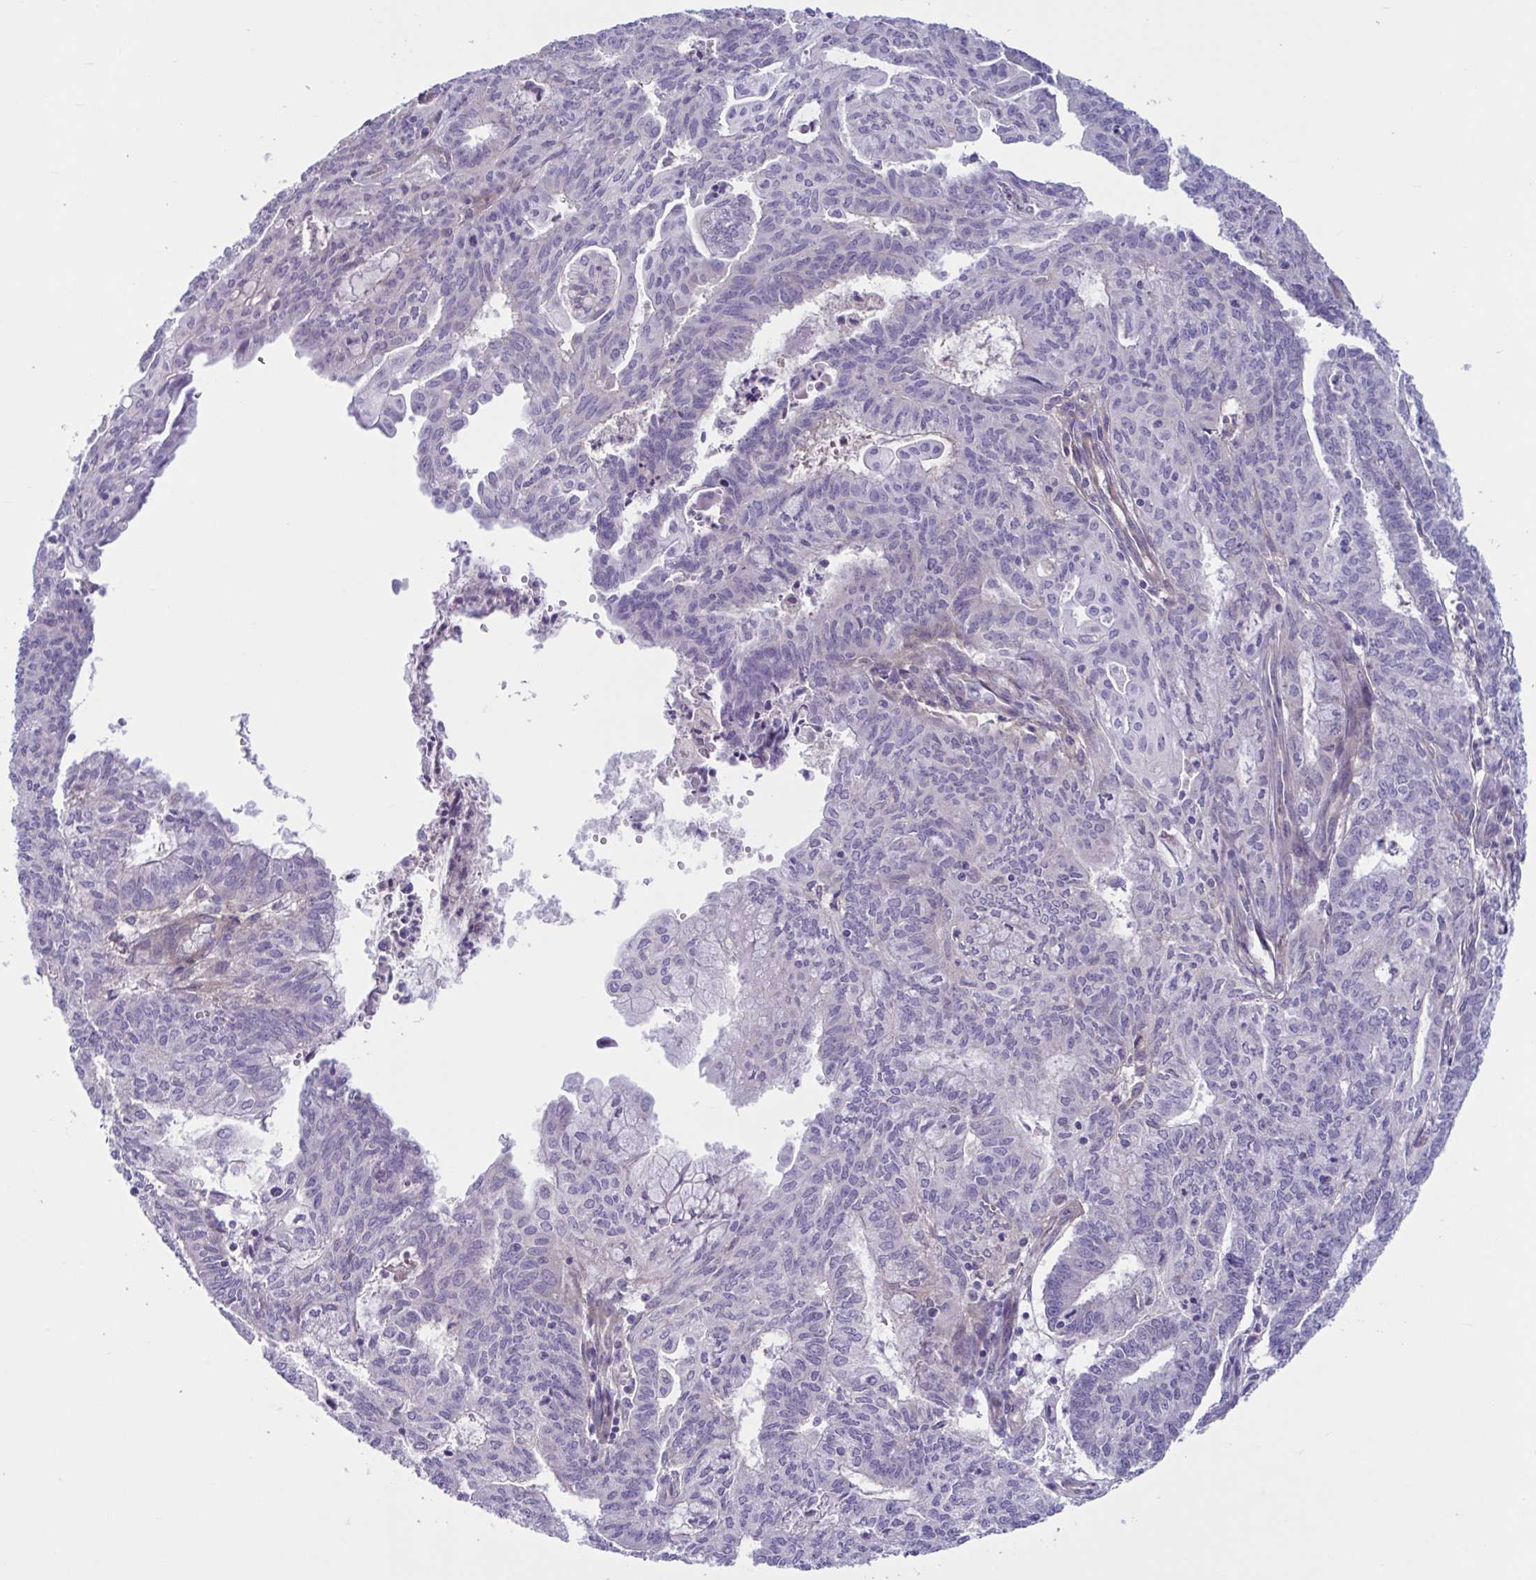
{"staining": {"intensity": "negative", "quantity": "none", "location": "none"}, "tissue": "endometrial cancer", "cell_type": "Tumor cells", "image_type": "cancer", "snomed": [{"axis": "morphology", "description": "Adenocarcinoma, NOS"}, {"axis": "topography", "description": "Endometrium"}], "caption": "Immunohistochemistry photomicrograph of endometrial cancer (adenocarcinoma) stained for a protein (brown), which shows no staining in tumor cells.", "gene": "TTC7B", "patient": {"sex": "female", "age": 61}}